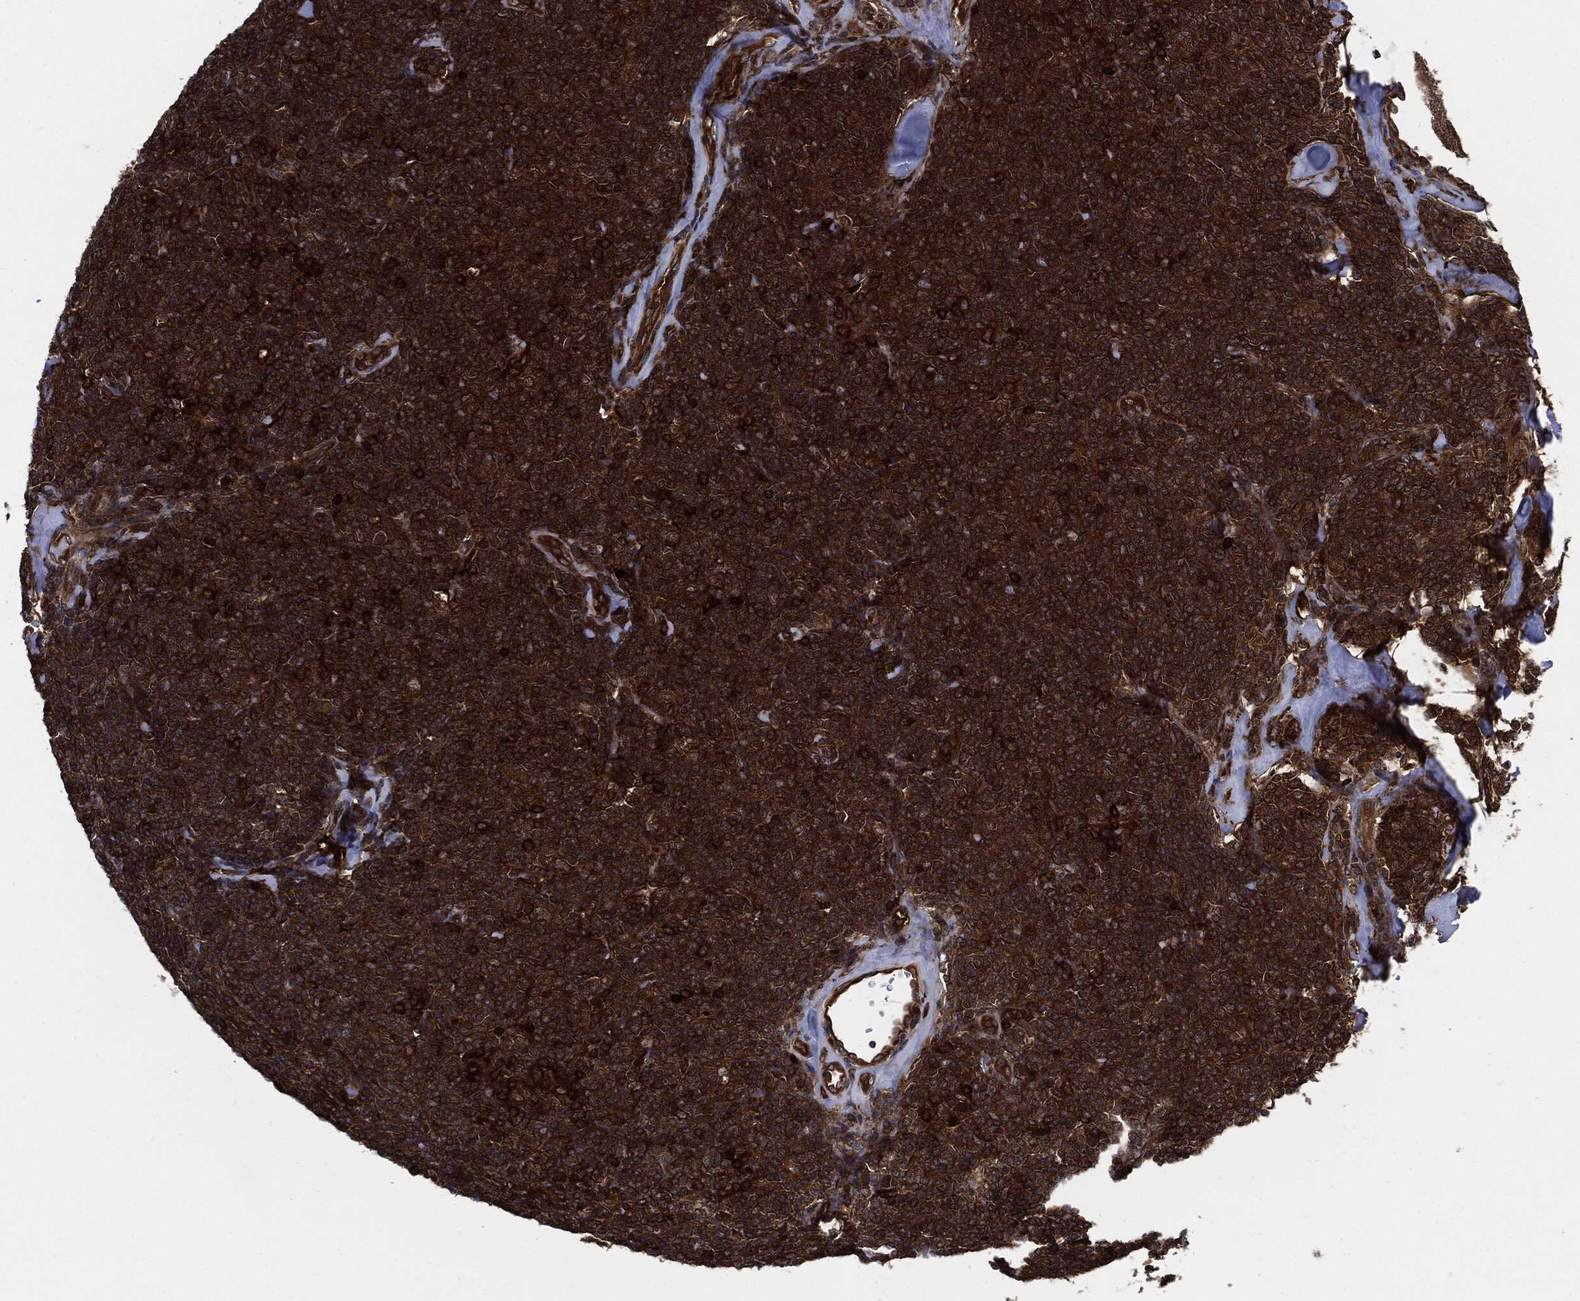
{"staining": {"intensity": "strong", "quantity": ">75%", "location": "cytoplasmic/membranous"}, "tissue": "lymphoma", "cell_type": "Tumor cells", "image_type": "cancer", "snomed": [{"axis": "morphology", "description": "Malignant lymphoma, non-Hodgkin's type, Low grade"}, {"axis": "topography", "description": "Lymph node"}], "caption": "A high amount of strong cytoplasmic/membranous positivity is identified in approximately >75% of tumor cells in lymphoma tissue. Using DAB (3,3'-diaminobenzidine) (brown) and hematoxylin (blue) stains, captured at high magnification using brightfield microscopy.", "gene": "XPNPEP1", "patient": {"sex": "female", "age": 56}}